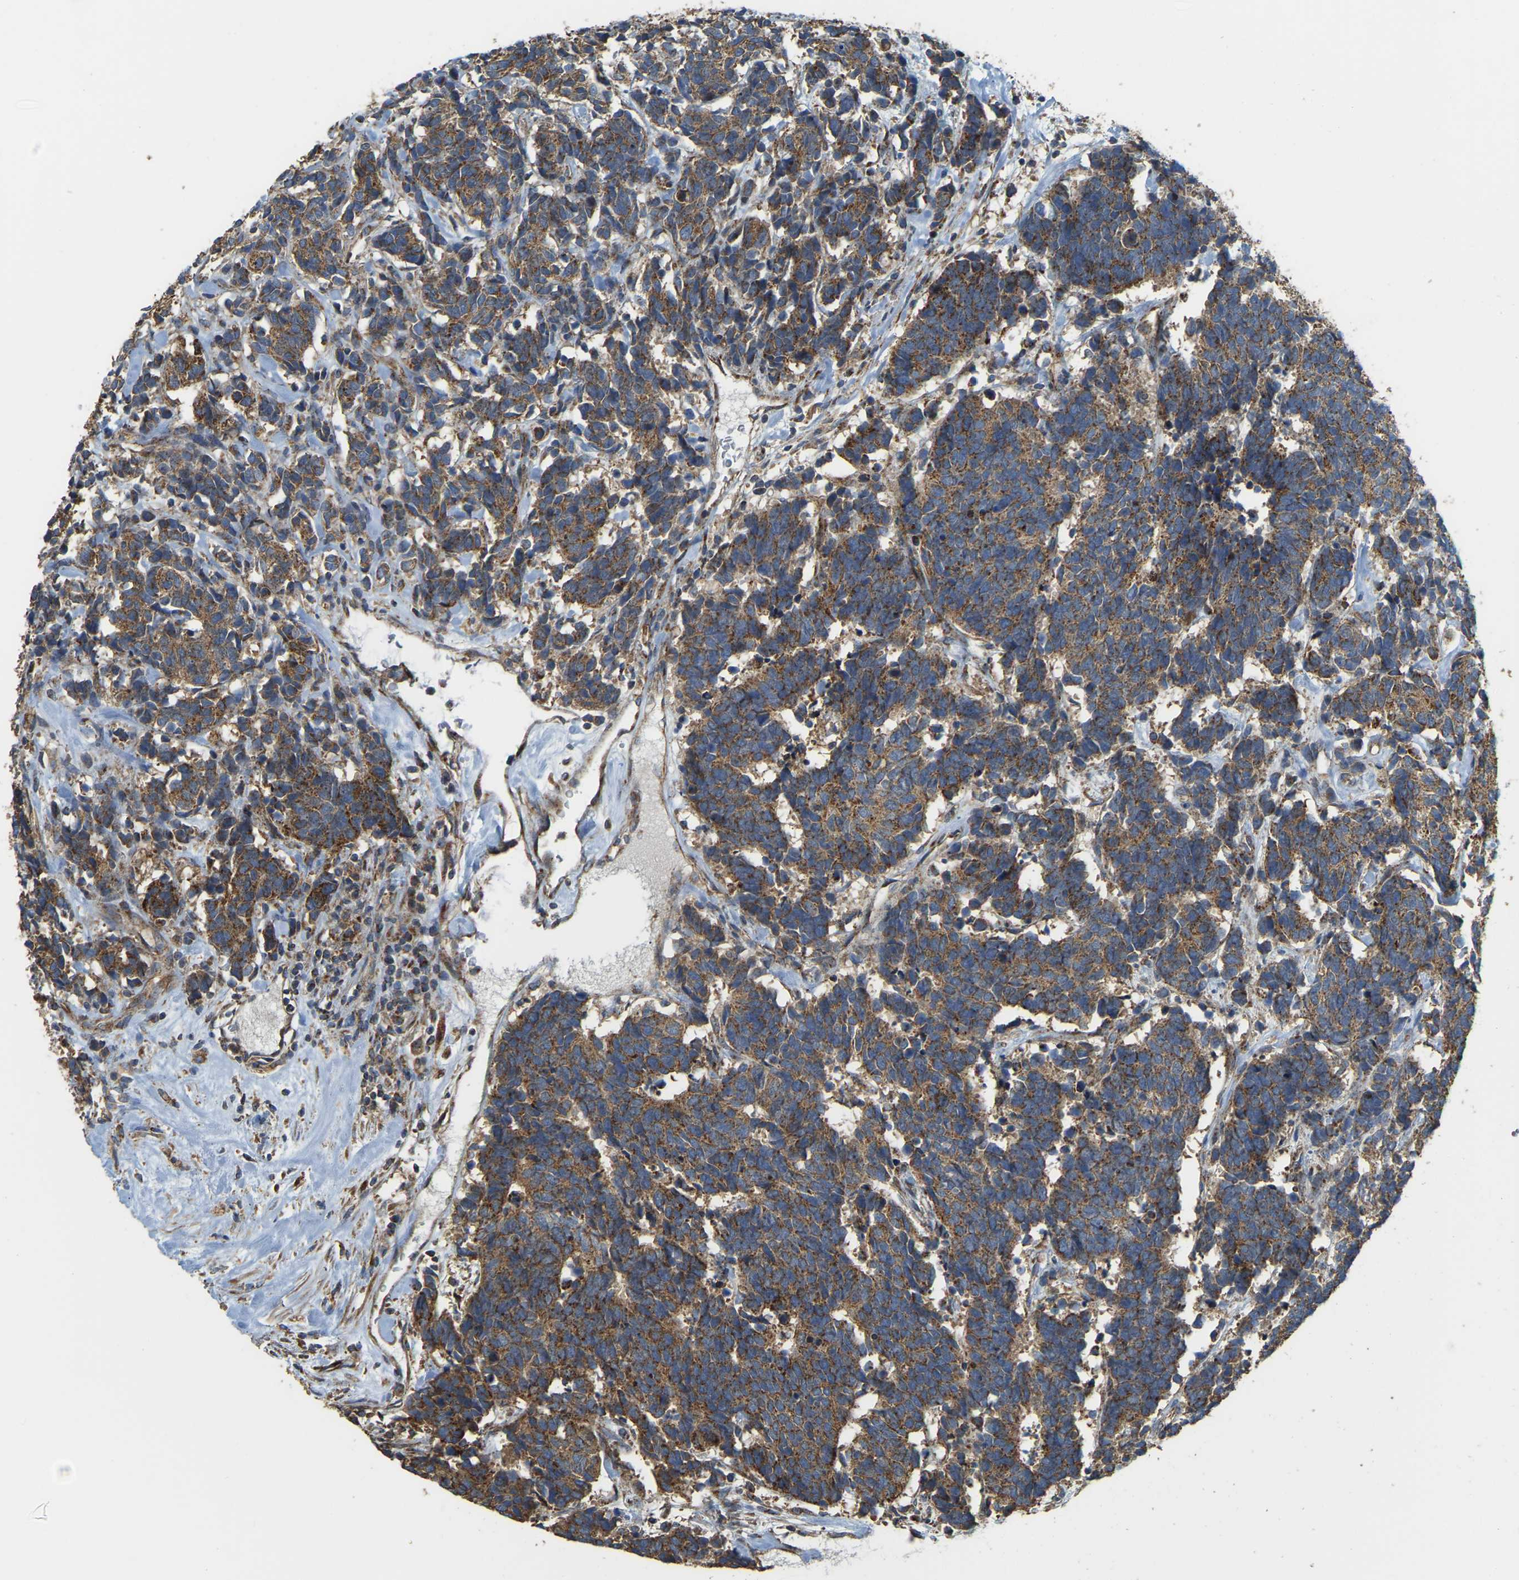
{"staining": {"intensity": "moderate", "quantity": ">75%", "location": "cytoplasmic/membranous"}, "tissue": "carcinoid", "cell_type": "Tumor cells", "image_type": "cancer", "snomed": [{"axis": "morphology", "description": "Carcinoma, NOS"}, {"axis": "morphology", "description": "Carcinoid, malignant, NOS"}, {"axis": "topography", "description": "Urinary bladder"}], "caption": "IHC histopathology image of neoplastic tissue: malignant carcinoid stained using immunohistochemistry (IHC) shows medium levels of moderate protein expression localized specifically in the cytoplasmic/membranous of tumor cells, appearing as a cytoplasmic/membranous brown color.", "gene": "PSMD7", "patient": {"sex": "male", "age": 57}}